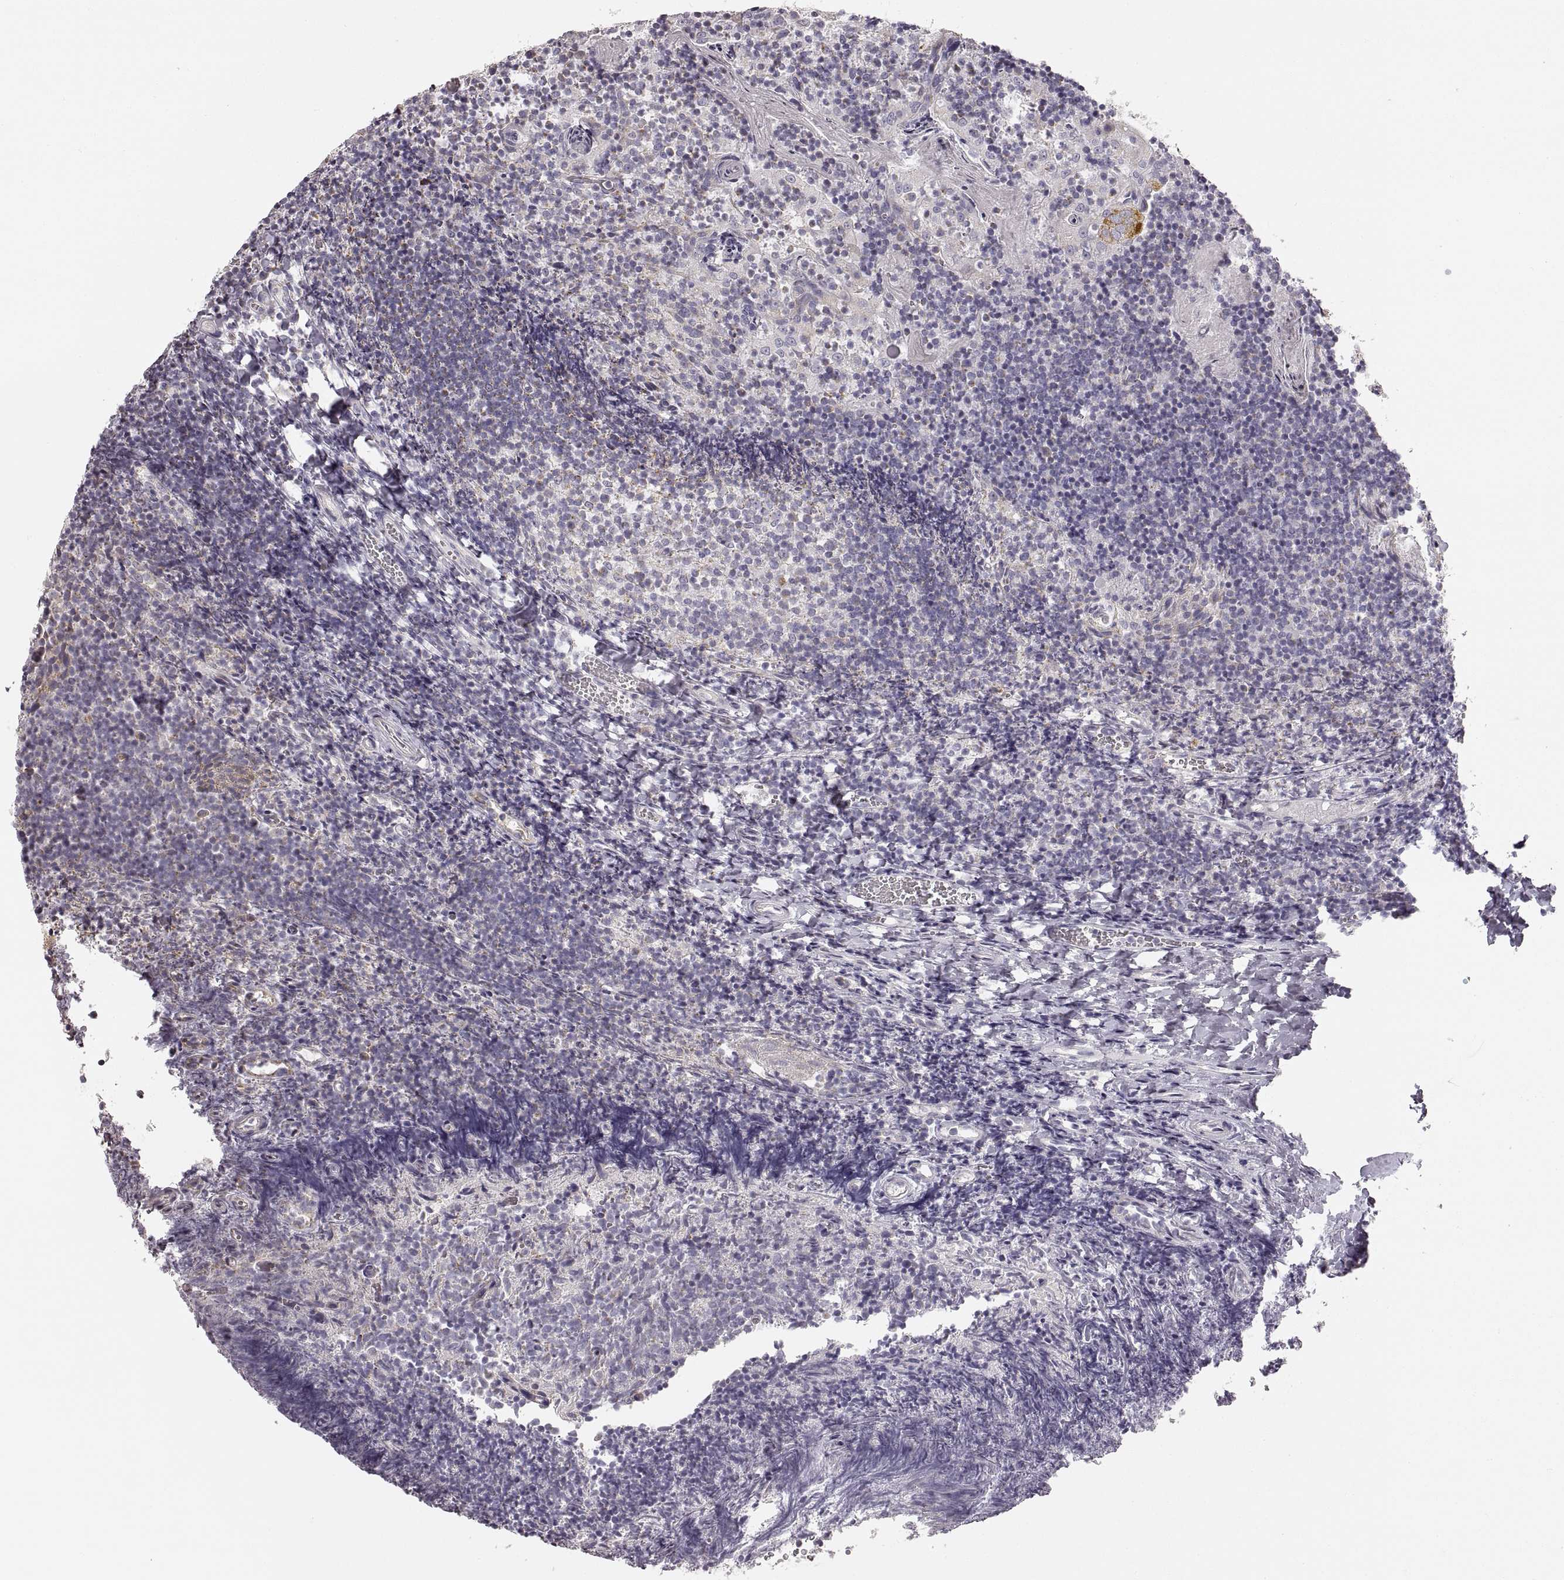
{"staining": {"intensity": "negative", "quantity": "none", "location": "none"}, "tissue": "tonsil", "cell_type": "Germinal center cells", "image_type": "normal", "snomed": [{"axis": "morphology", "description": "Normal tissue, NOS"}, {"axis": "topography", "description": "Tonsil"}], "caption": "Immunohistochemical staining of normal human tonsil displays no significant staining in germinal center cells. (Stains: DAB immunohistochemistry with hematoxylin counter stain, Microscopy: brightfield microscopy at high magnification).", "gene": "RDH13", "patient": {"sex": "female", "age": 10}}